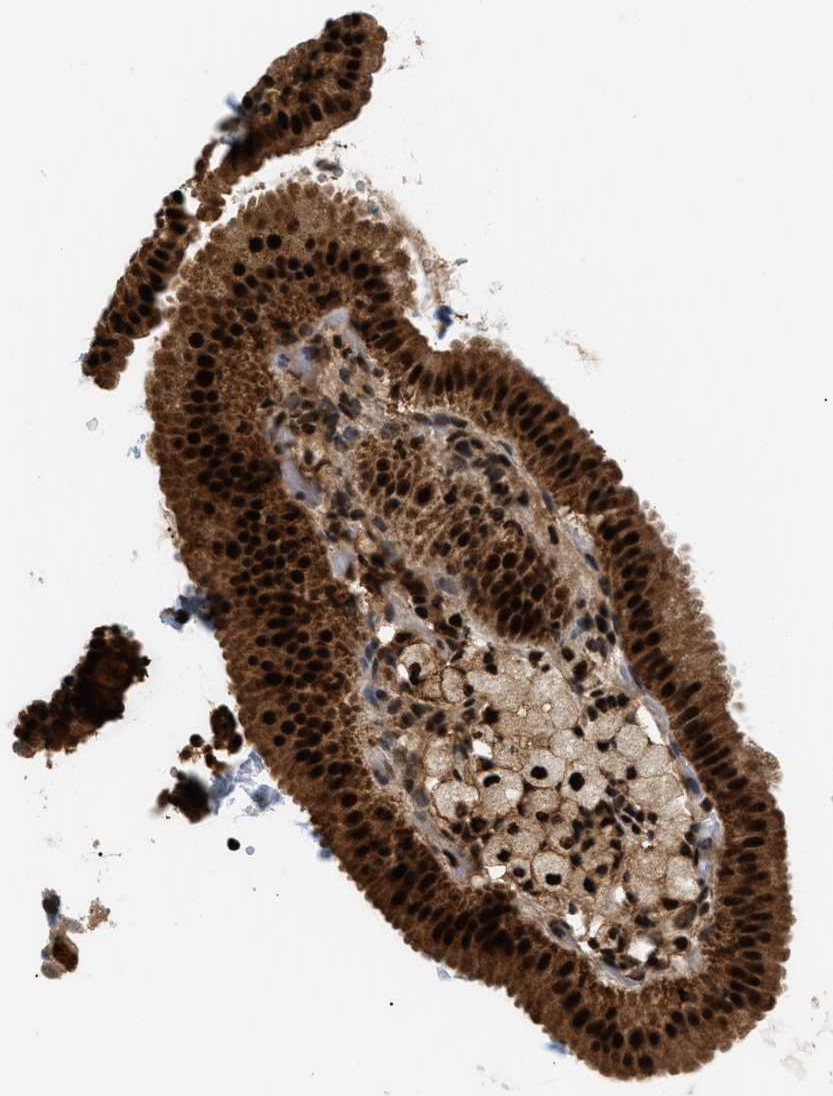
{"staining": {"intensity": "strong", "quantity": ">75%", "location": "cytoplasmic/membranous,nuclear"}, "tissue": "gallbladder", "cell_type": "Glandular cells", "image_type": "normal", "snomed": [{"axis": "morphology", "description": "Normal tissue, NOS"}, {"axis": "topography", "description": "Gallbladder"}], "caption": "Strong cytoplasmic/membranous,nuclear staining is present in approximately >75% of glandular cells in unremarkable gallbladder.", "gene": "RBM5", "patient": {"sex": "male", "age": 54}}